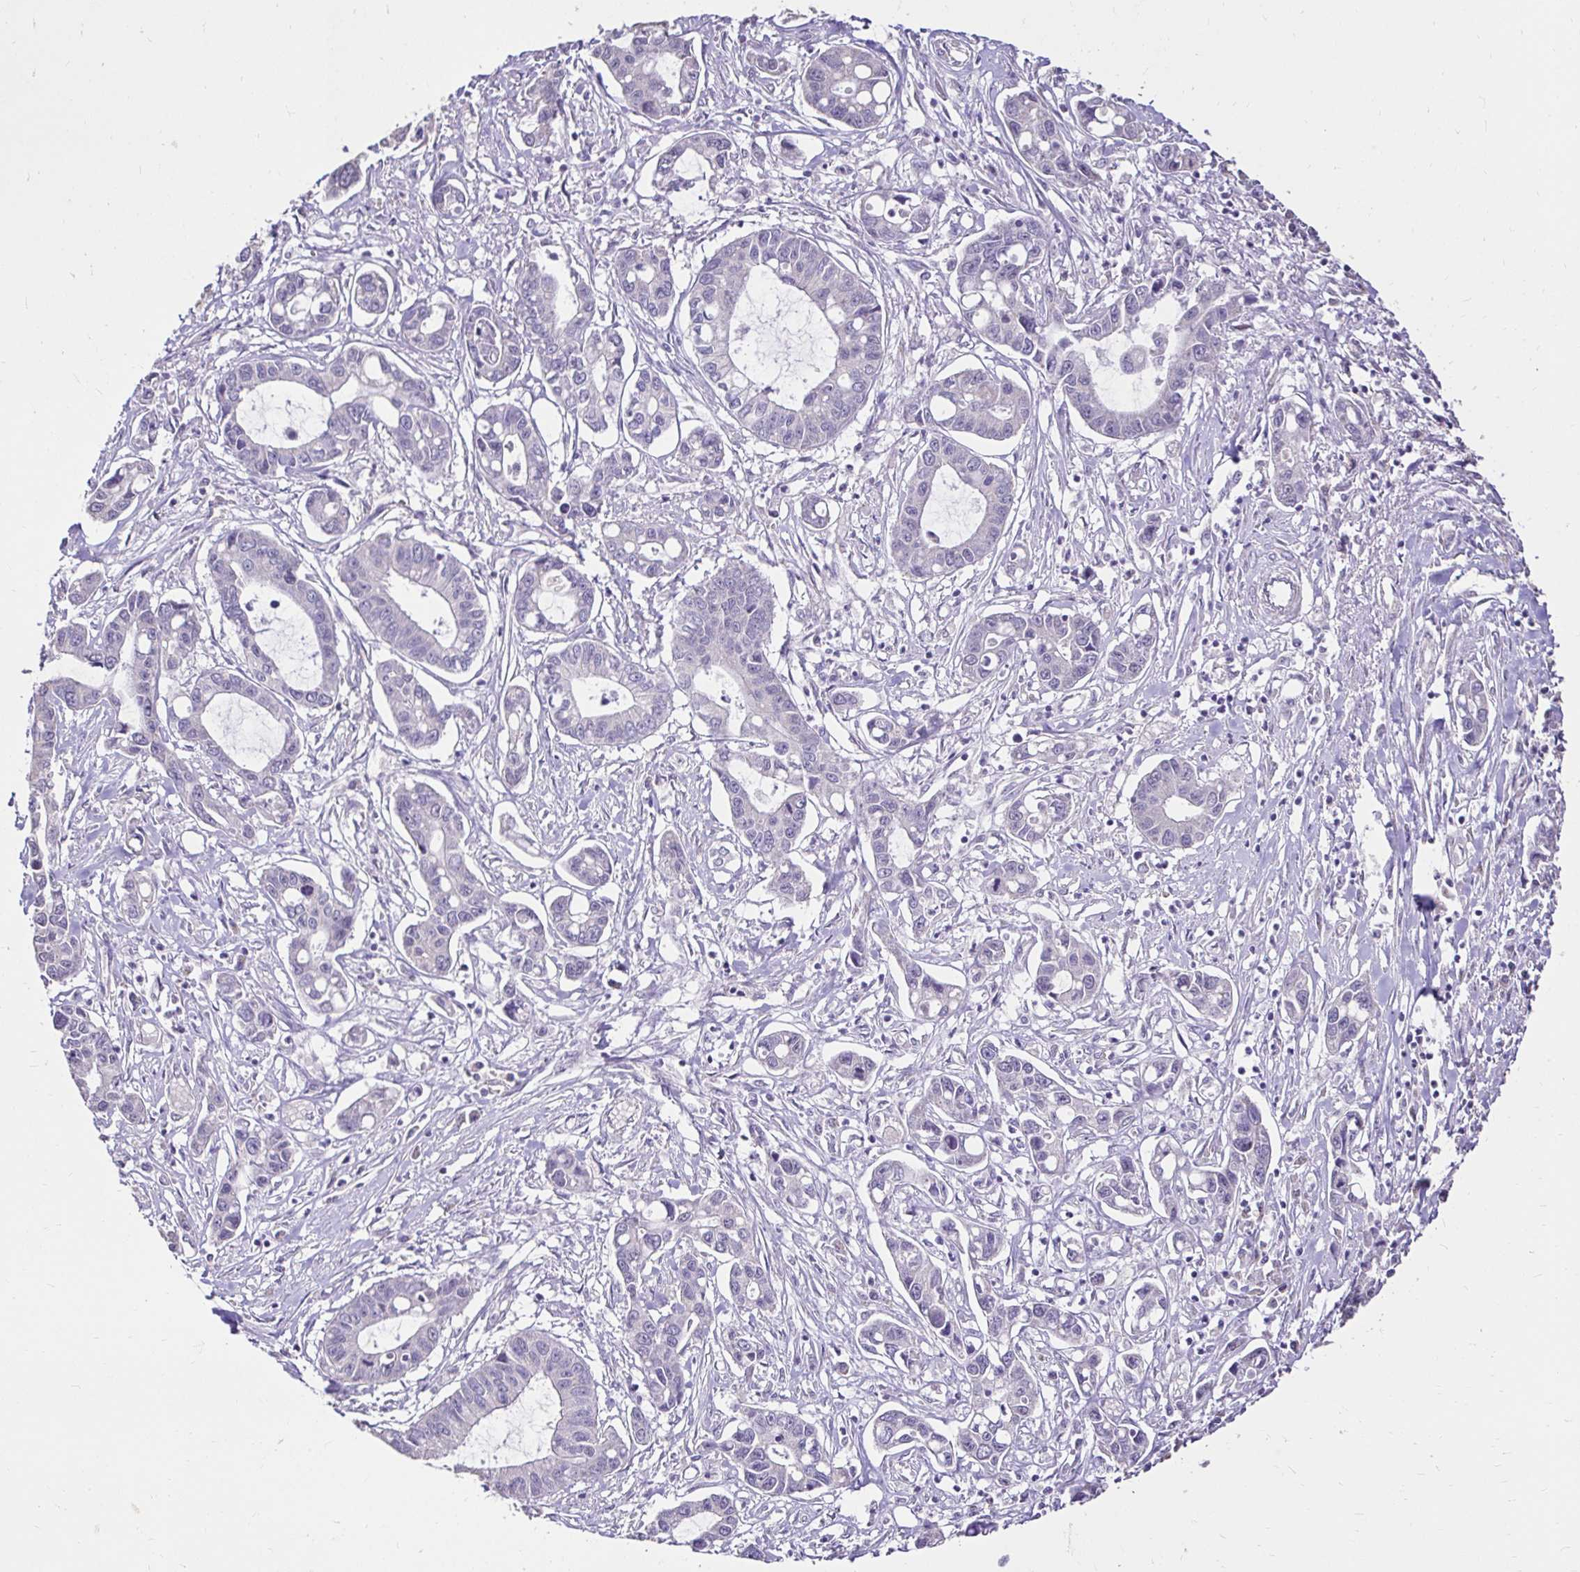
{"staining": {"intensity": "negative", "quantity": "none", "location": "none"}, "tissue": "liver cancer", "cell_type": "Tumor cells", "image_type": "cancer", "snomed": [{"axis": "morphology", "description": "Cholangiocarcinoma"}, {"axis": "topography", "description": "Liver"}], "caption": "Tumor cells show no significant positivity in liver cancer.", "gene": "KIAA1210", "patient": {"sex": "male", "age": 58}}